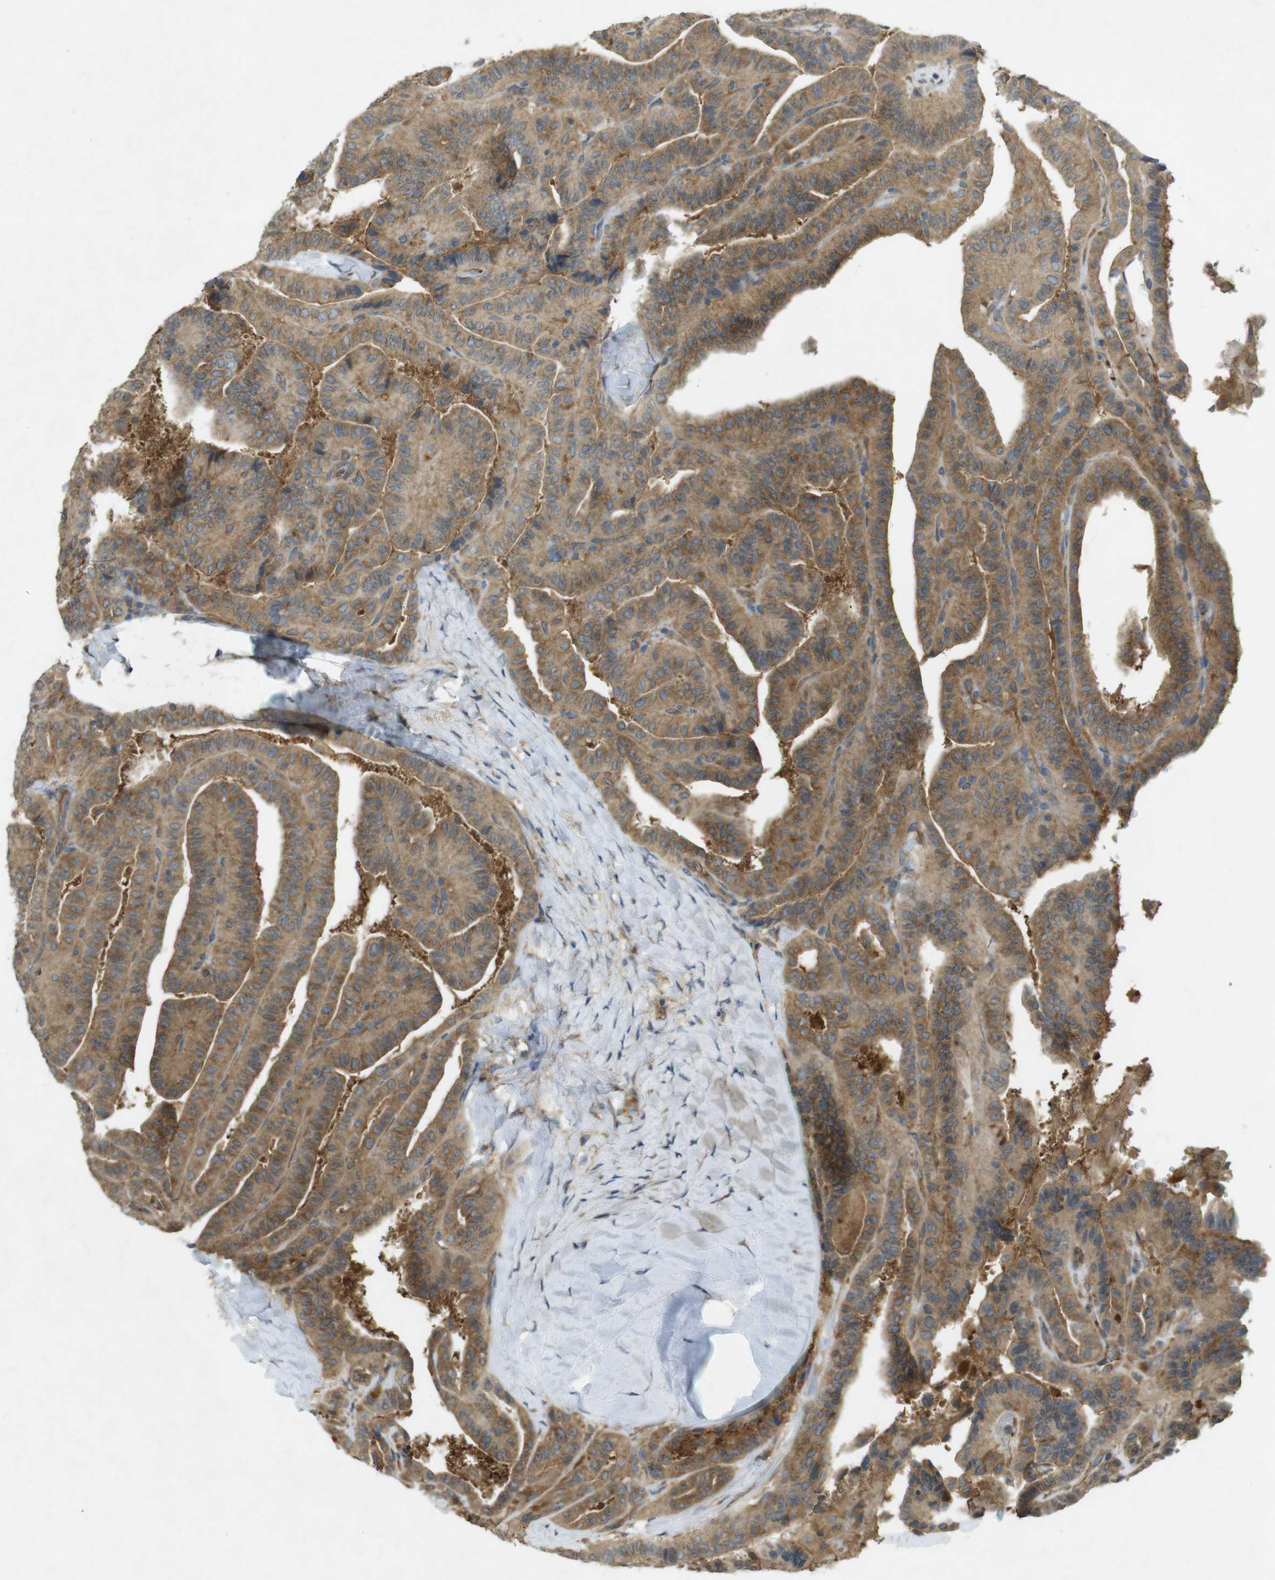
{"staining": {"intensity": "moderate", "quantity": ">75%", "location": "cytoplasmic/membranous"}, "tissue": "thyroid cancer", "cell_type": "Tumor cells", "image_type": "cancer", "snomed": [{"axis": "morphology", "description": "Papillary adenocarcinoma, NOS"}, {"axis": "topography", "description": "Thyroid gland"}], "caption": "A histopathology image of papillary adenocarcinoma (thyroid) stained for a protein shows moderate cytoplasmic/membranous brown staining in tumor cells. (IHC, brightfield microscopy, high magnification).", "gene": "KIF5B", "patient": {"sex": "male", "age": 77}}